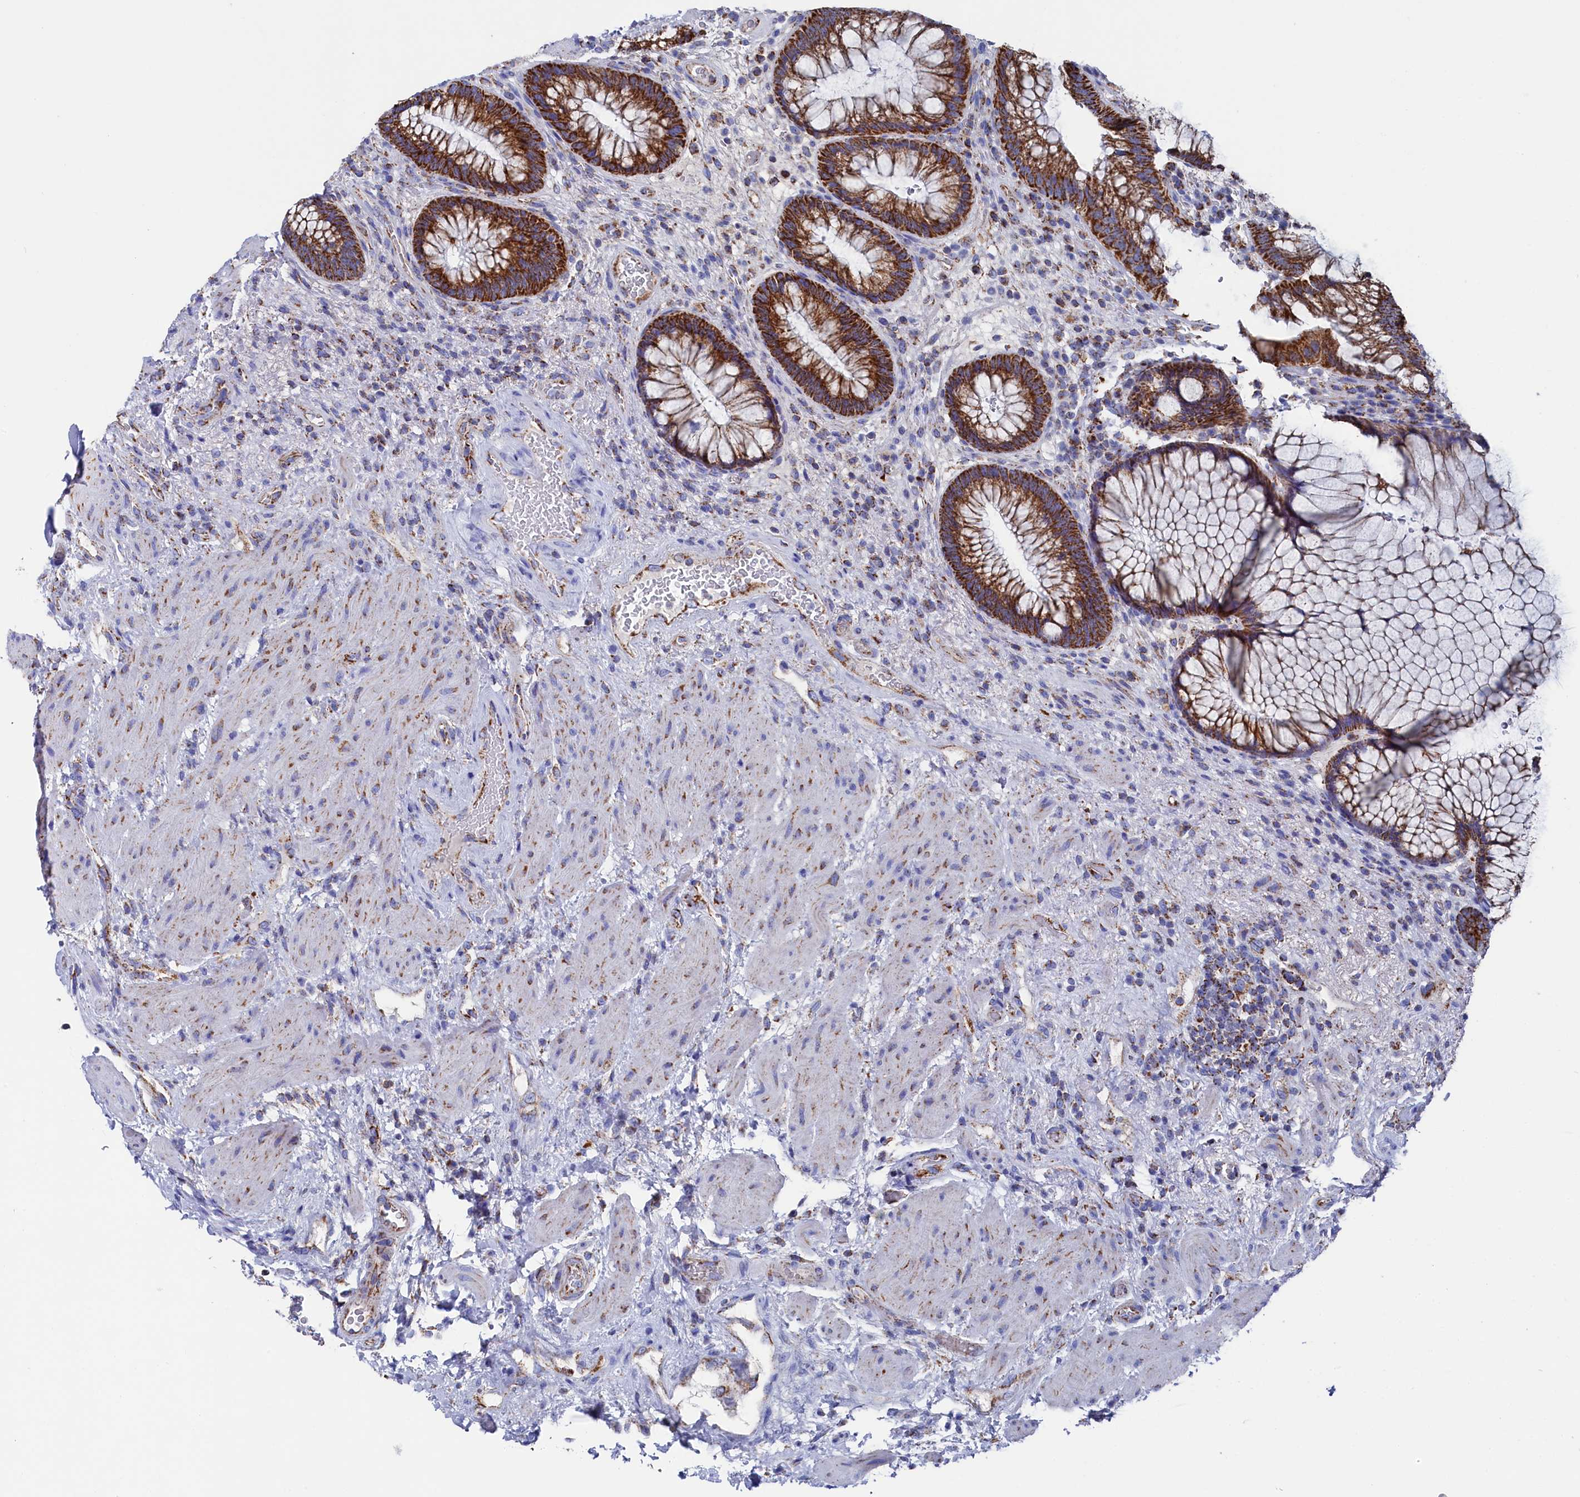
{"staining": {"intensity": "strong", "quantity": ">75%", "location": "cytoplasmic/membranous"}, "tissue": "rectum", "cell_type": "Glandular cells", "image_type": "normal", "snomed": [{"axis": "morphology", "description": "Normal tissue, NOS"}, {"axis": "topography", "description": "Rectum"}], "caption": "This micrograph demonstrates benign rectum stained with immunohistochemistry to label a protein in brown. The cytoplasmic/membranous of glandular cells show strong positivity for the protein. Nuclei are counter-stained blue.", "gene": "MMAB", "patient": {"sex": "male", "age": 51}}